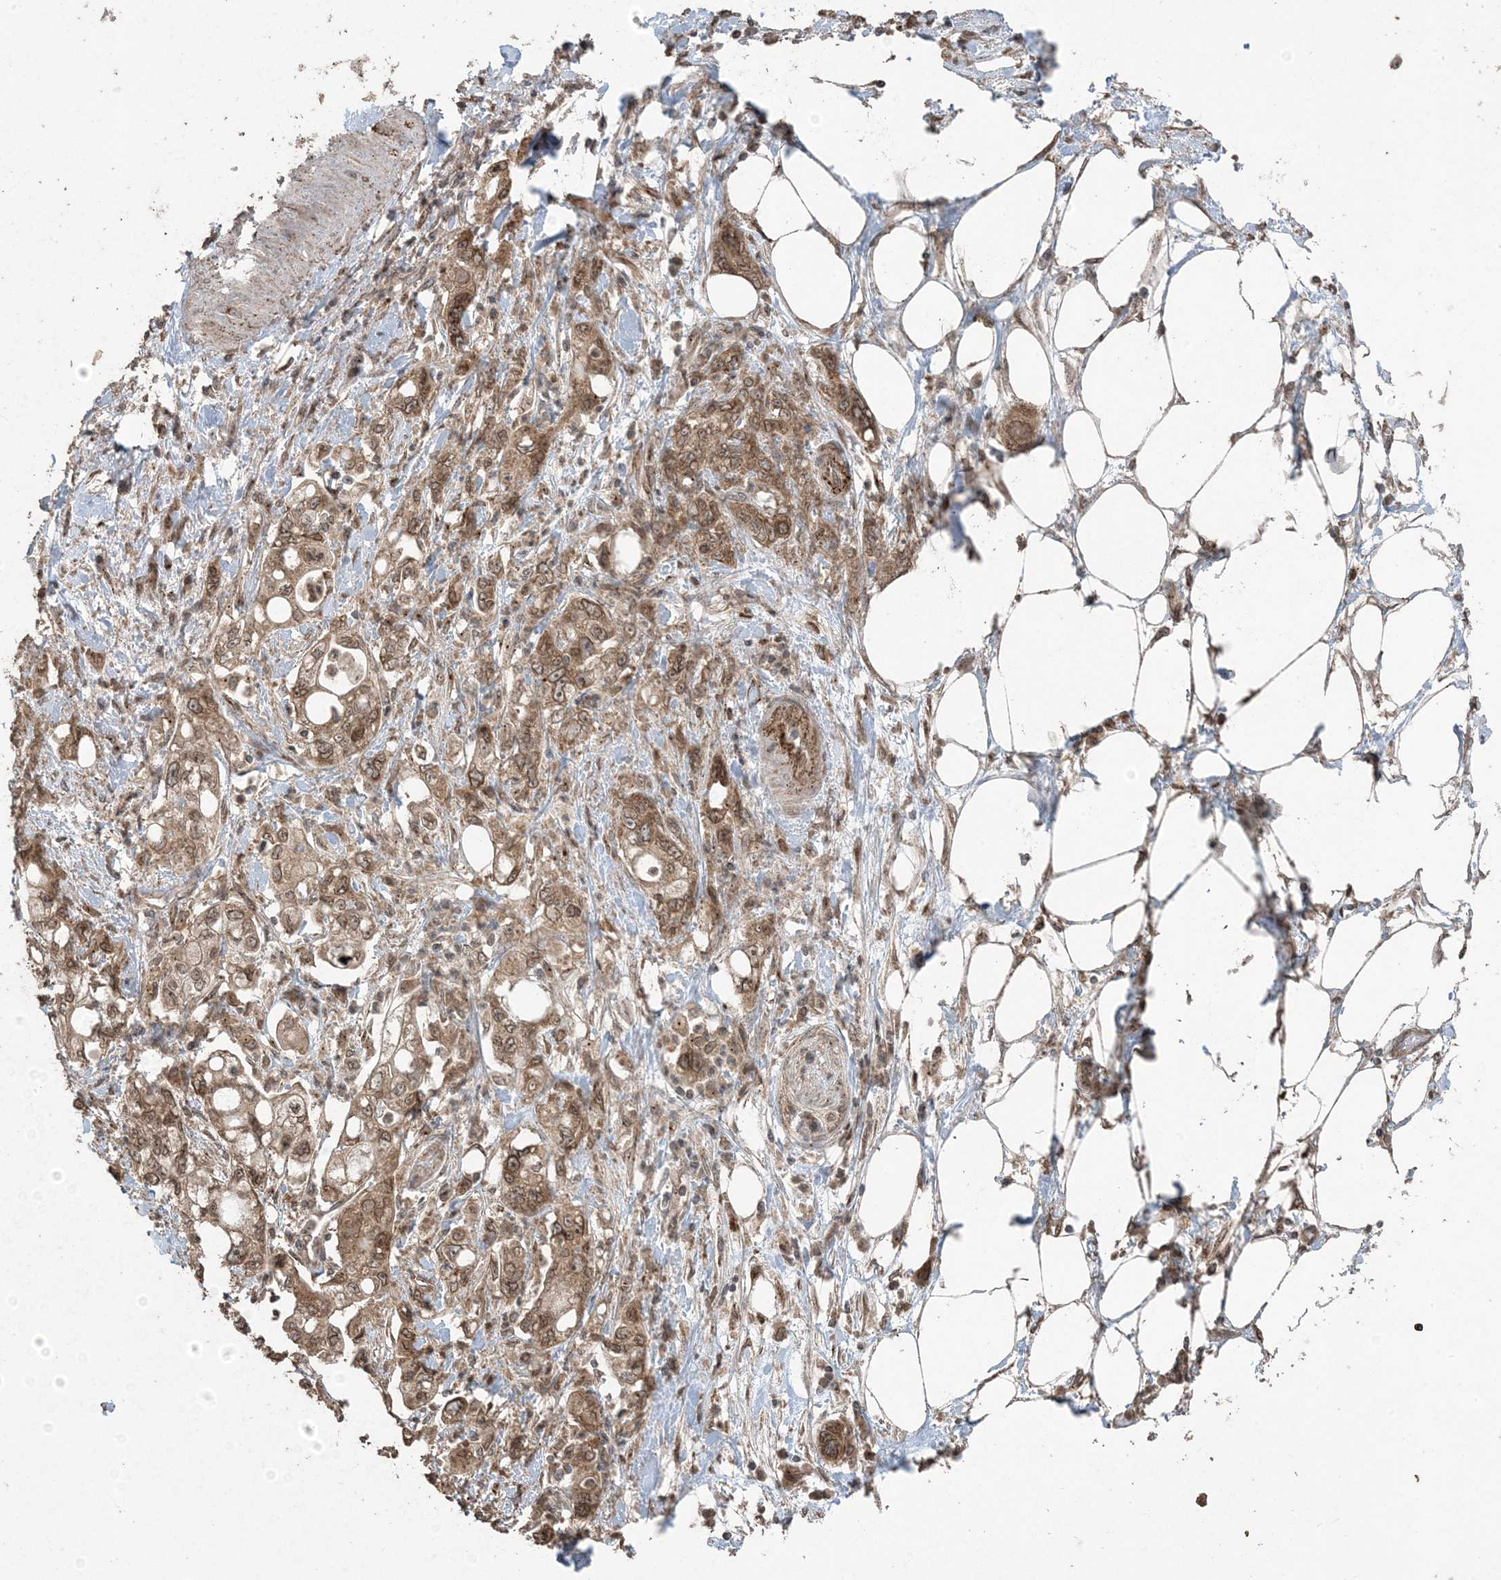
{"staining": {"intensity": "moderate", "quantity": ">75%", "location": "cytoplasmic/membranous,nuclear"}, "tissue": "pancreatic cancer", "cell_type": "Tumor cells", "image_type": "cancer", "snomed": [{"axis": "morphology", "description": "Adenocarcinoma, NOS"}, {"axis": "topography", "description": "Pancreas"}], "caption": "Pancreatic adenocarcinoma stained with a protein marker shows moderate staining in tumor cells.", "gene": "DDX19B", "patient": {"sex": "male", "age": 70}}